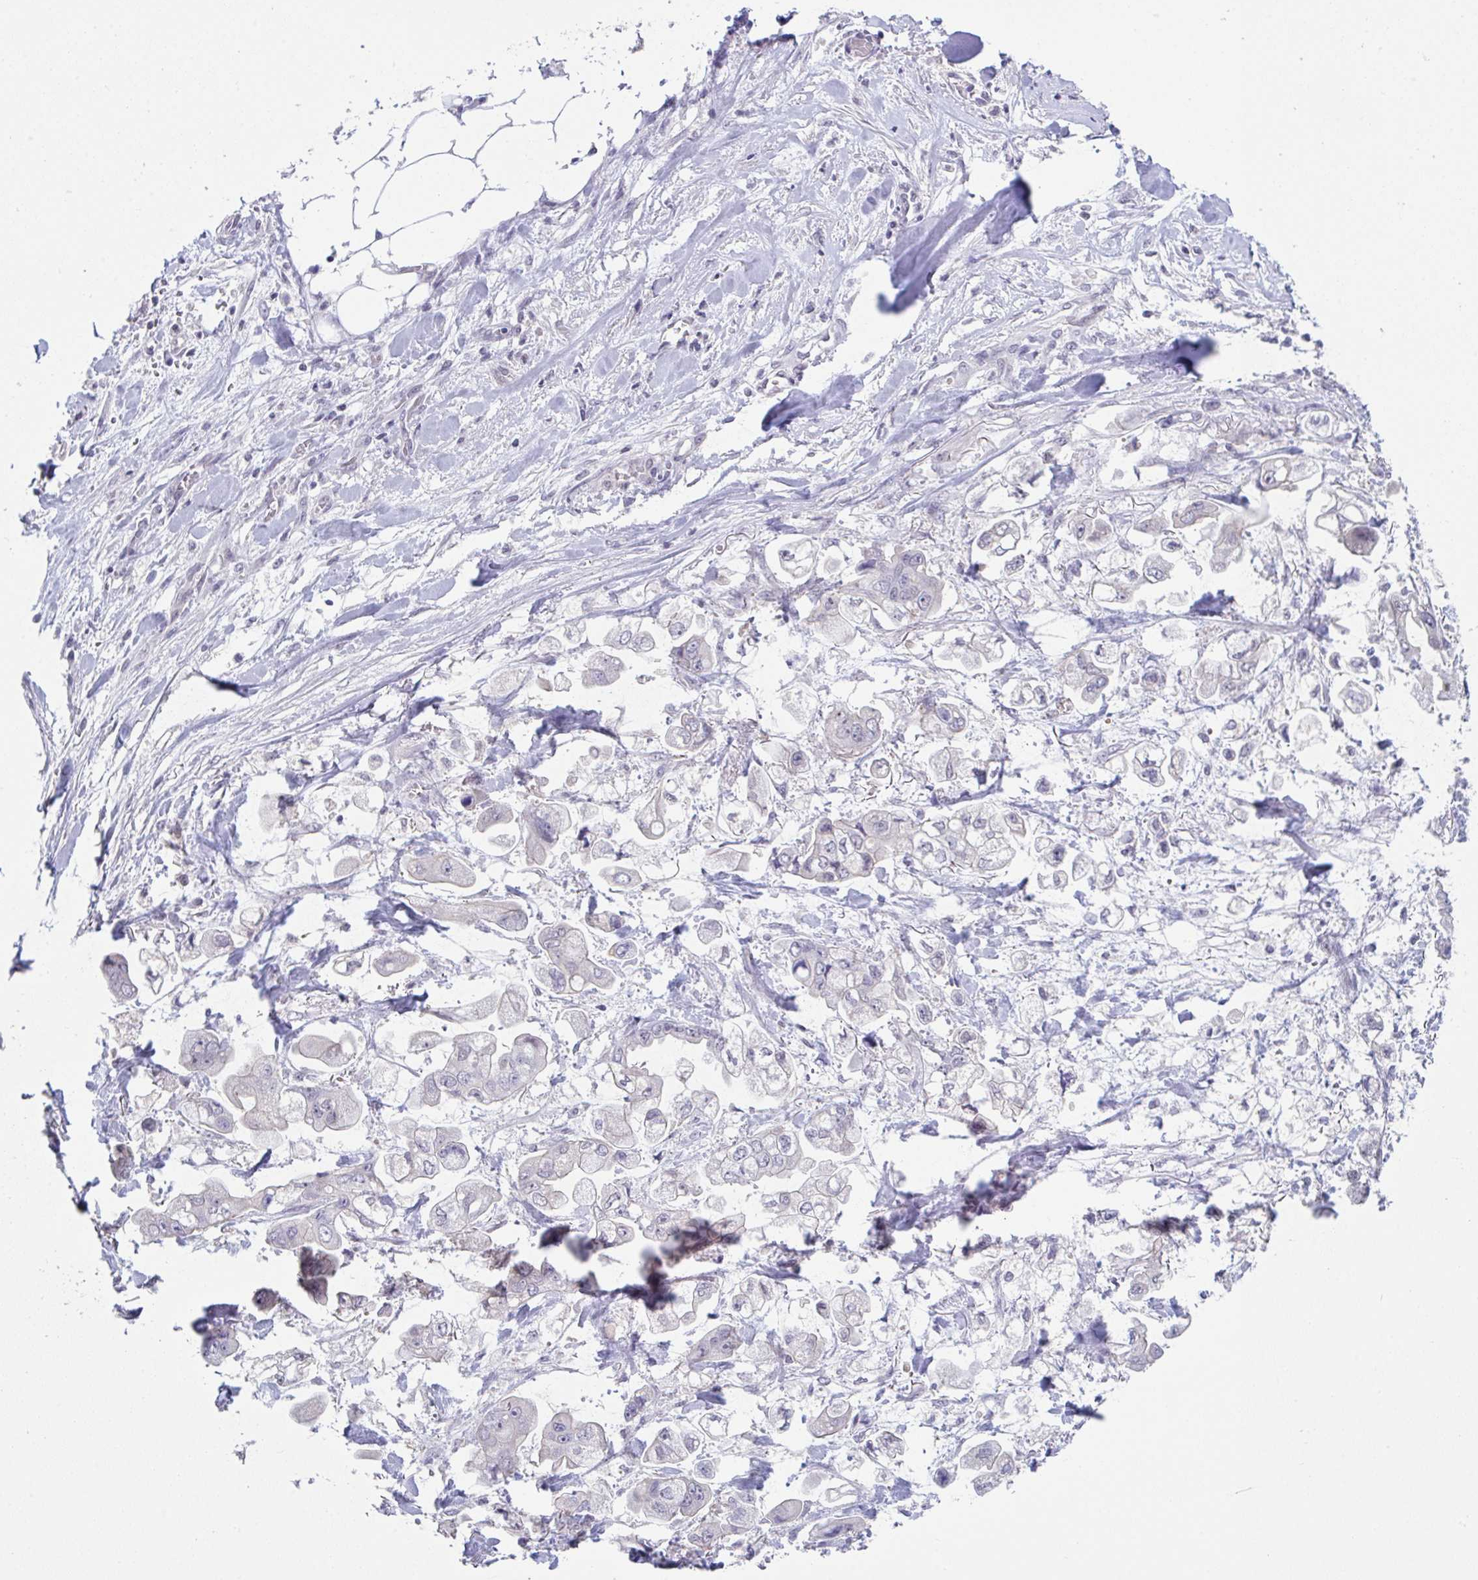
{"staining": {"intensity": "negative", "quantity": "none", "location": "none"}, "tissue": "stomach cancer", "cell_type": "Tumor cells", "image_type": "cancer", "snomed": [{"axis": "morphology", "description": "Adenocarcinoma, NOS"}, {"axis": "topography", "description": "Stomach"}], "caption": "The immunohistochemistry (IHC) image has no significant expression in tumor cells of stomach cancer (adenocarcinoma) tissue. (Brightfield microscopy of DAB immunohistochemistry (IHC) at high magnification).", "gene": "ATP6V0D2", "patient": {"sex": "male", "age": 62}}